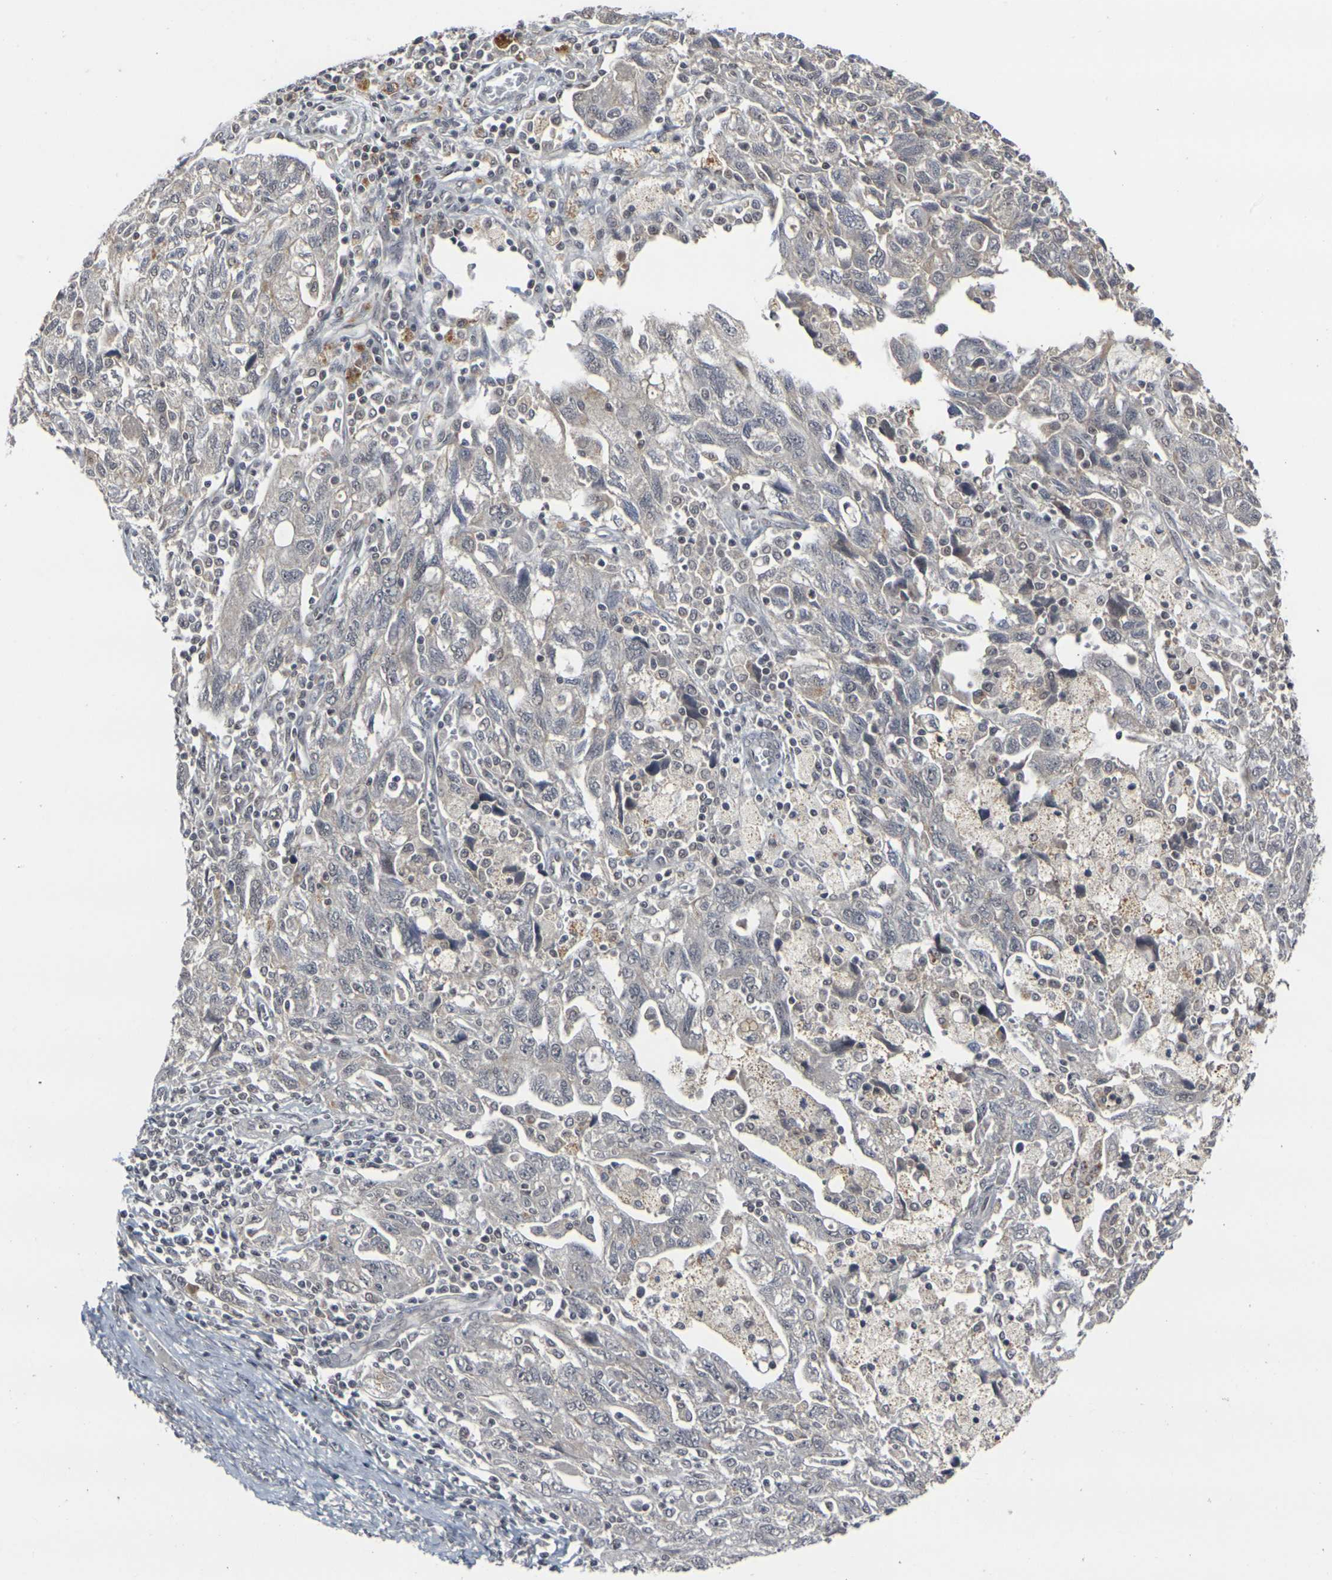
{"staining": {"intensity": "weak", "quantity": "<25%", "location": "cytoplasmic/membranous"}, "tissue": "ovarian cancer", "cell_type": "Tumor cells", "image_type": "cancer", "snomed": [{"axis": "morphology", "description": "Carcinoma, NOS"}, {"axis": "morphology", "description": "Cystadenocarcinoma, serous, NOS"}, {"axis": "topography", "description": "Ovary"}], "caption": "There is no significant staining in tumor cells of carcinoma (ovarian).", "gene": "GPR19", "patient": {"sex": "female", "age": 69}}